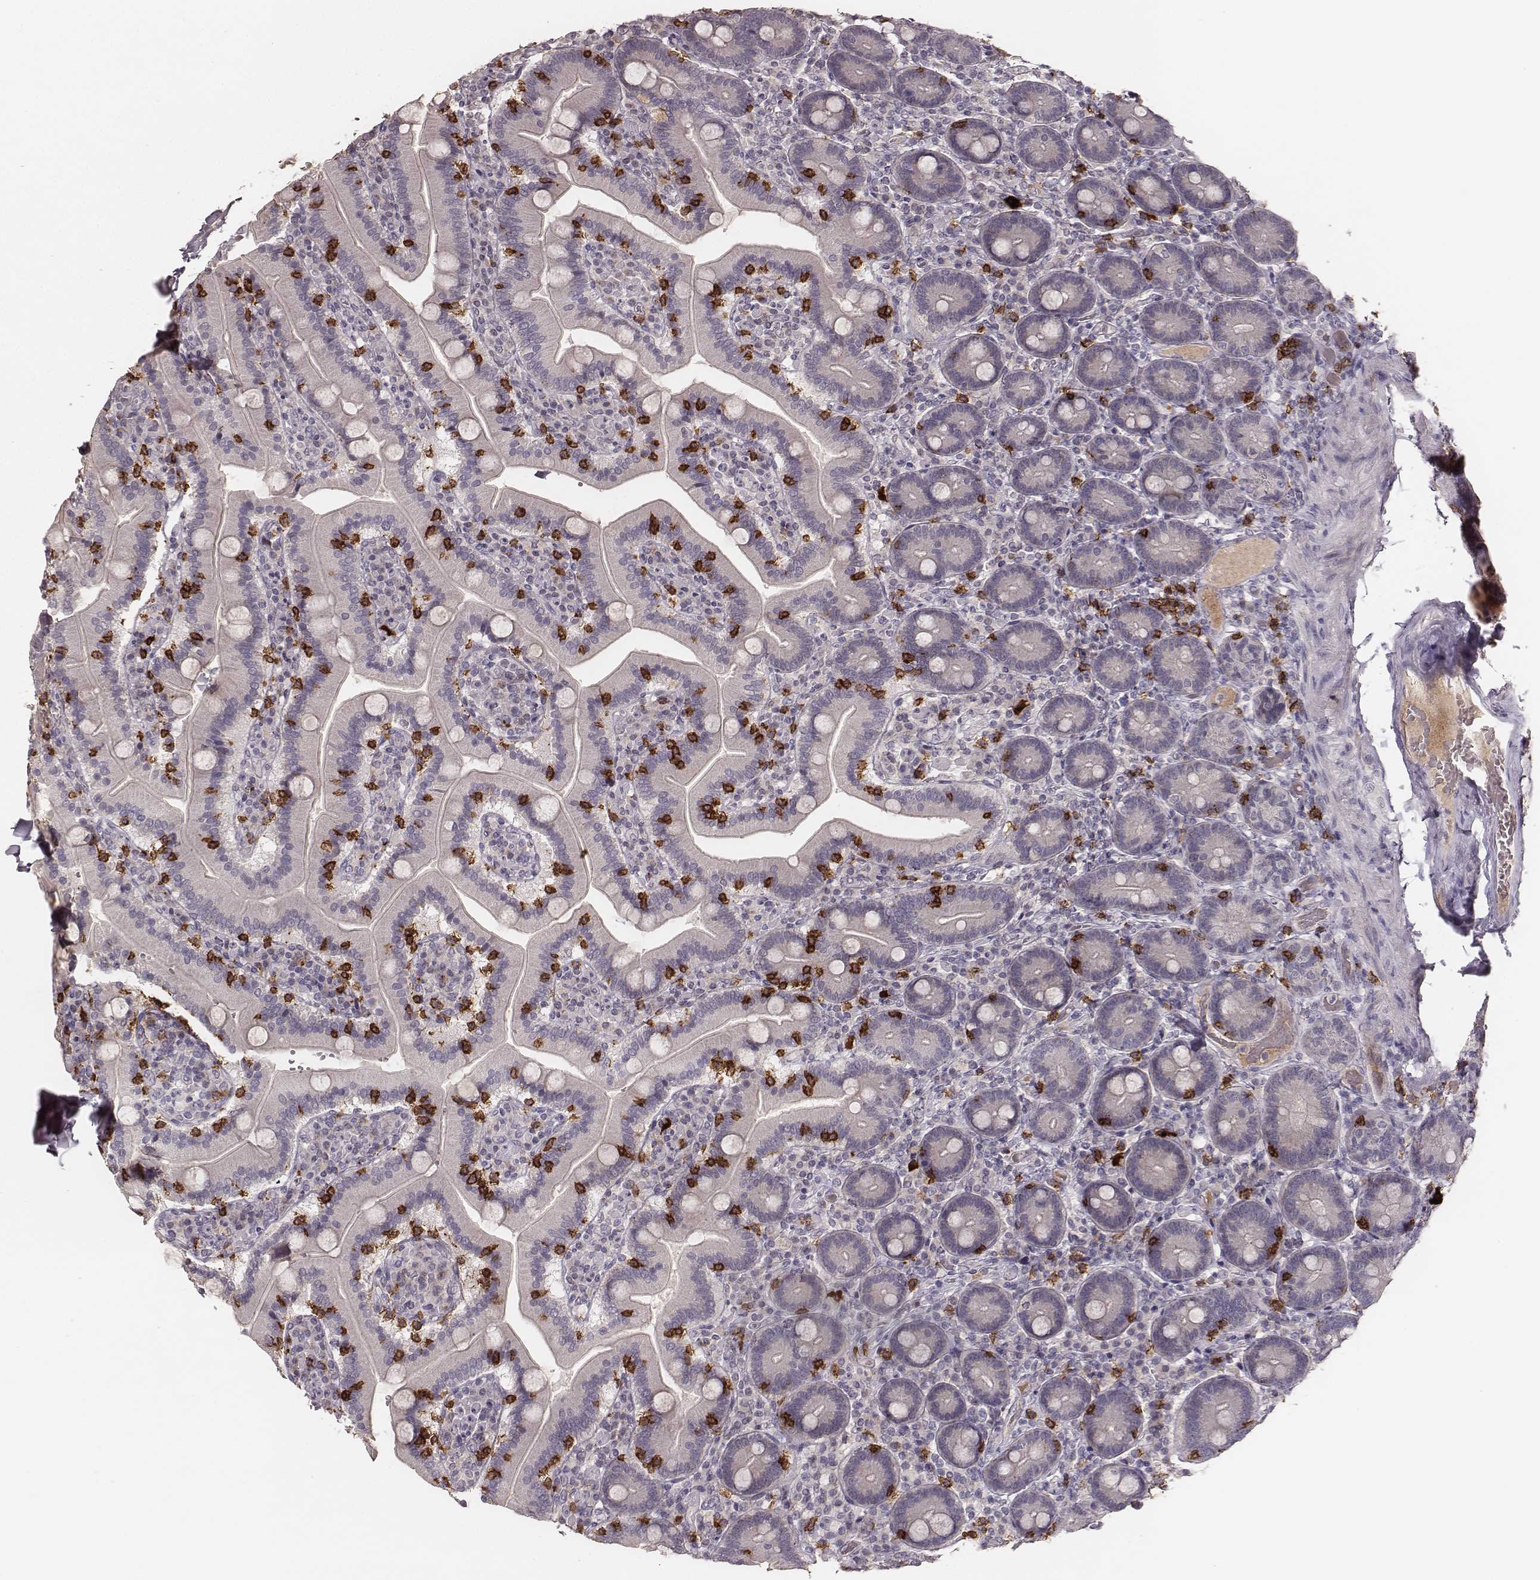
{"staining": {"intensity": "negative", "quantity": "none", "location": "none"}, "tissue": "duodenum", "cell_type": "Glandular cells", "image_type": "normal", "snomed": [{"axis": "morphology", "description": "Normal tissue, NOS"}, {"axis": "topography", "description": "Duodenum"}], "caption": "This photomicrograph is of normal duodenum stained with immunohistochemistry to label a protein in brown with the nuclei are counter-stained blue. There is no staining in glandular cells.", "gene": "CD8A", "patient": {"sex": "female", "age": 62}}